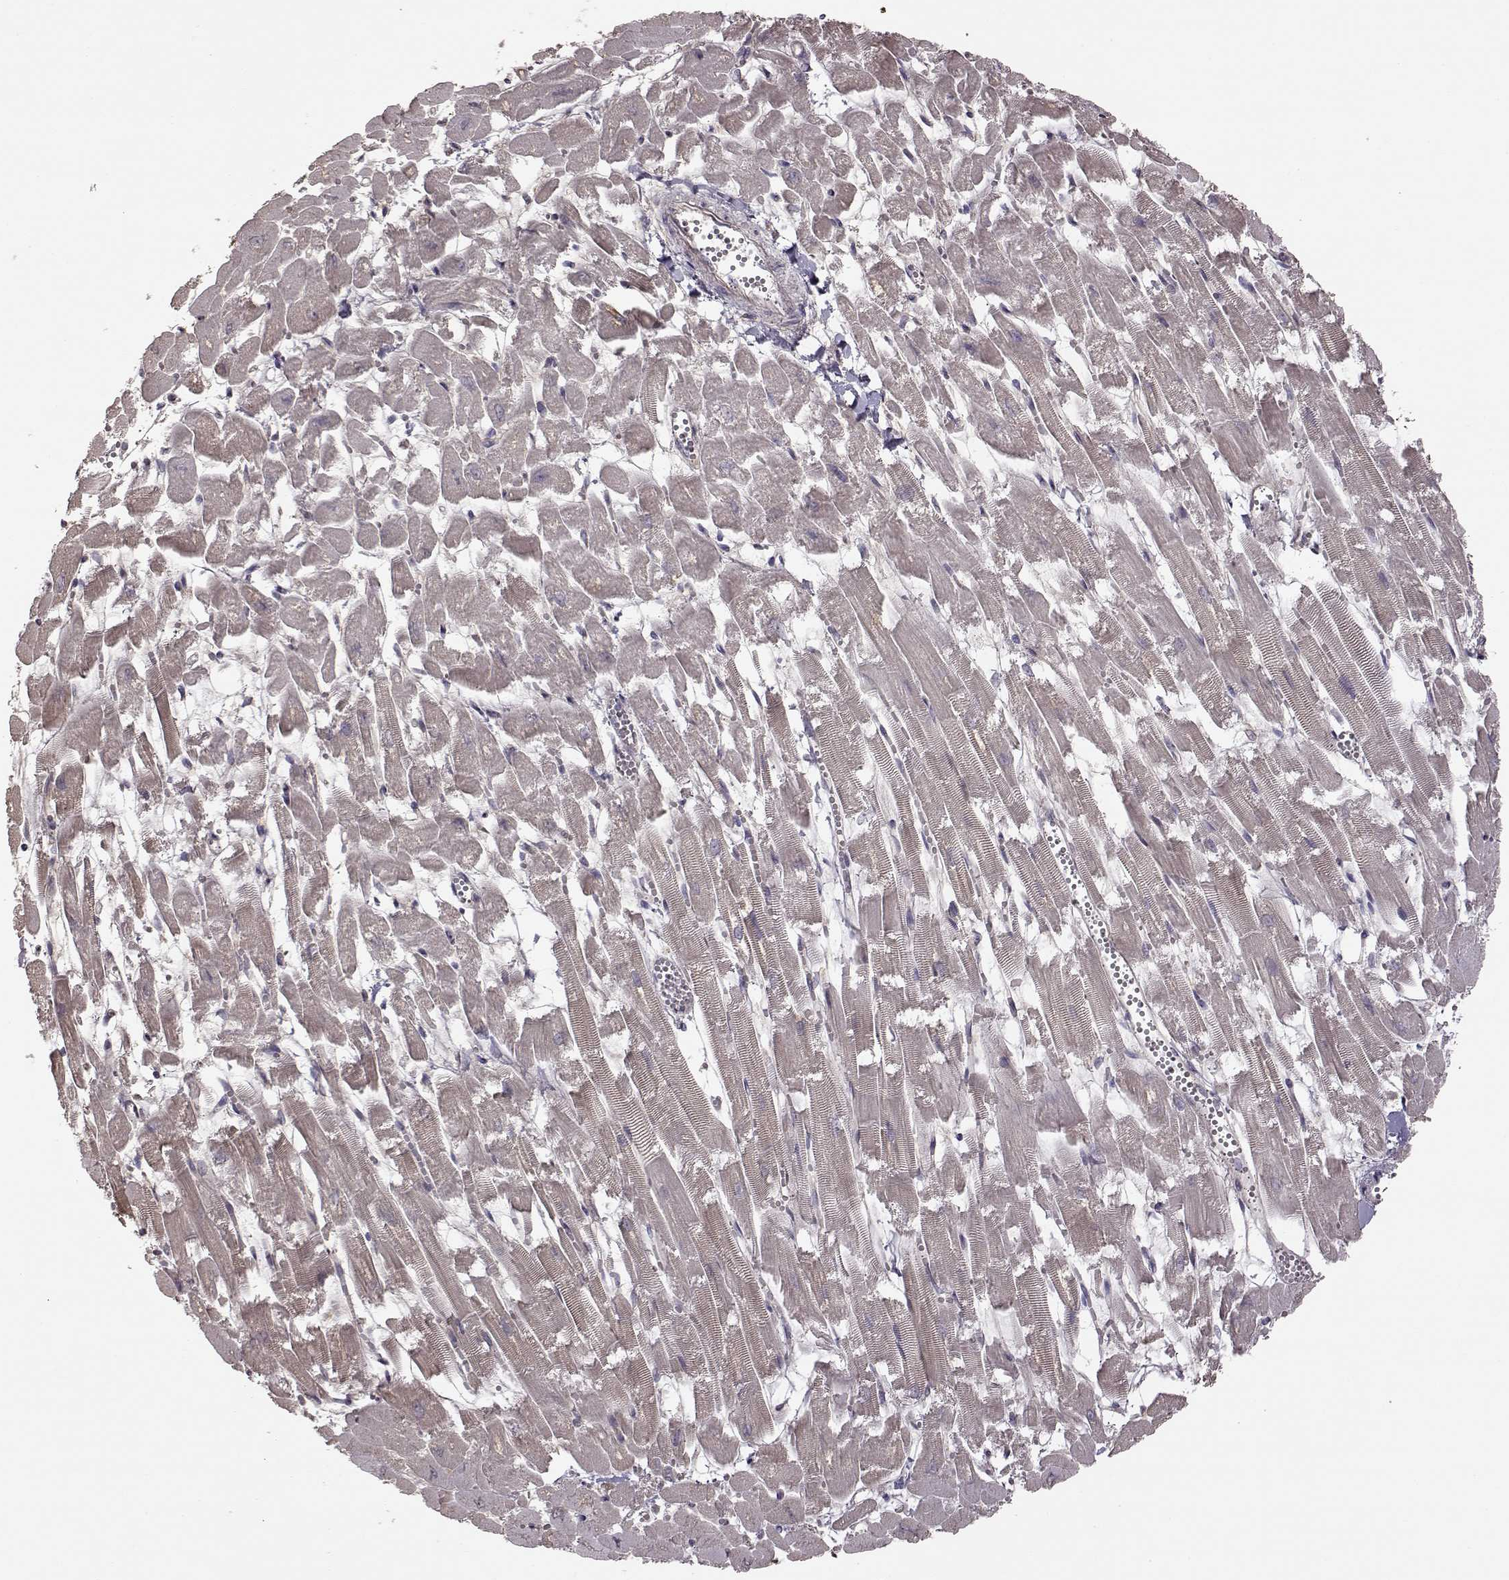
{"staining": {"intensity": "weak", "quantity": "25%-75%", "location": "cytoplasmic/membranous"}, "tissue": "heart muscle", "cell_type": "Cardiomyocytes", "image_type": "normal", "snomed": [{"axis": "morphology", "description": "Normal tissue, NOS"}, {"axis": "topography", "description": "Heart"}], "caption": "A histopathology image showing weak cytoplasmic/membranous positivity in about 25%-75% of cardiomyocytes in benign heart muscle, as visualized by brown immunohistochemical staining.", "gene": "CRB1", "patient": {"sex": "female", "age": 52}}